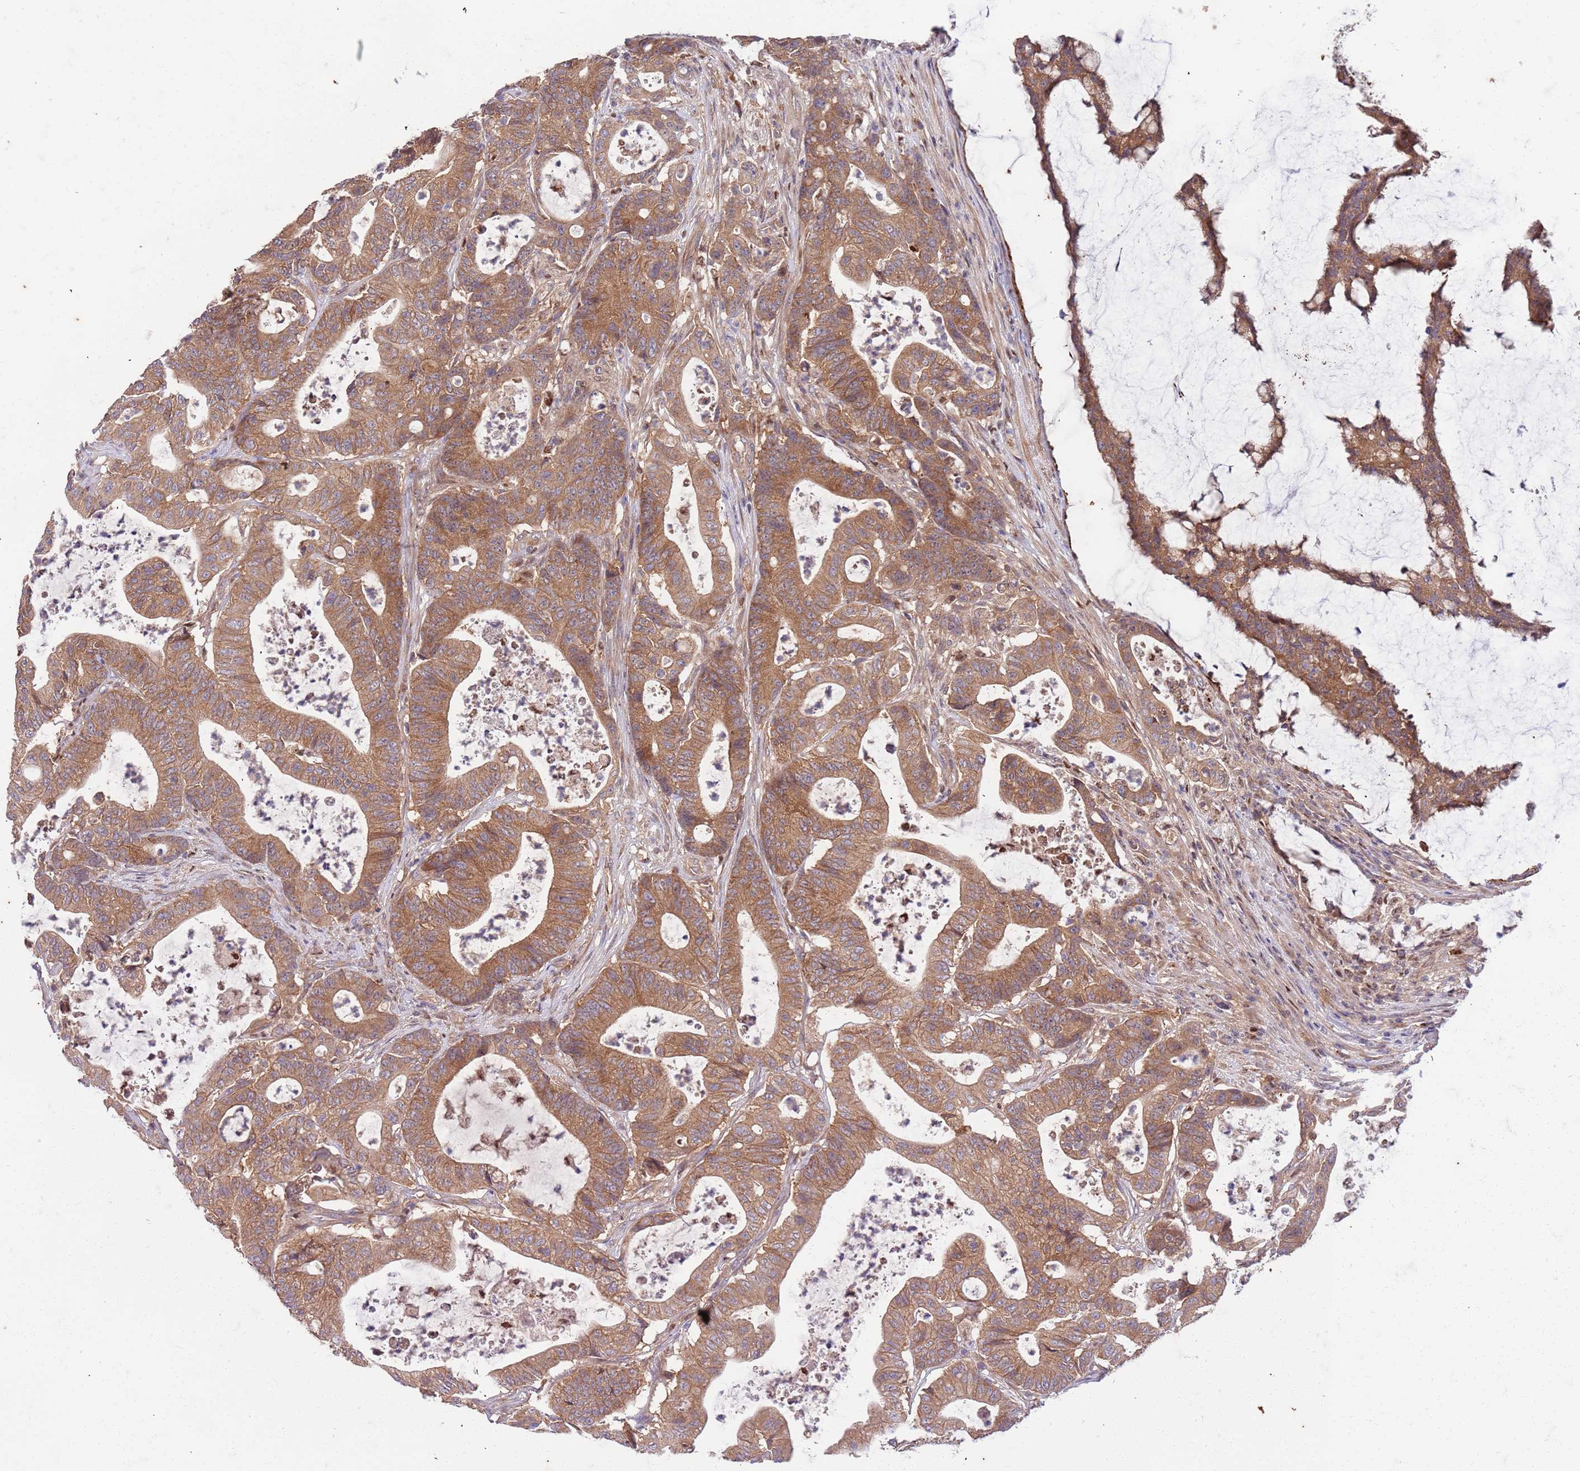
{"staining": {"intensity": "moderate", "quantity": ">75%", "location": "cytoplasmic/membranous"}, "tissue": "colorectal cancer", "cell_type": "Tumor cells", "image_type": "cancer", "snomed": [{"axis": "morphology", "description": "Adenocarcinoma, NOS"}, {"axis": "topography", "description": "Colon"}], "caption": "Human colorectal cancer (adenocarcinoma) stained with a protein marker demonstrates moderate staining in tumor cells.", "gene": "OSBP", "patient": {"sex": "female", "age": 84}}